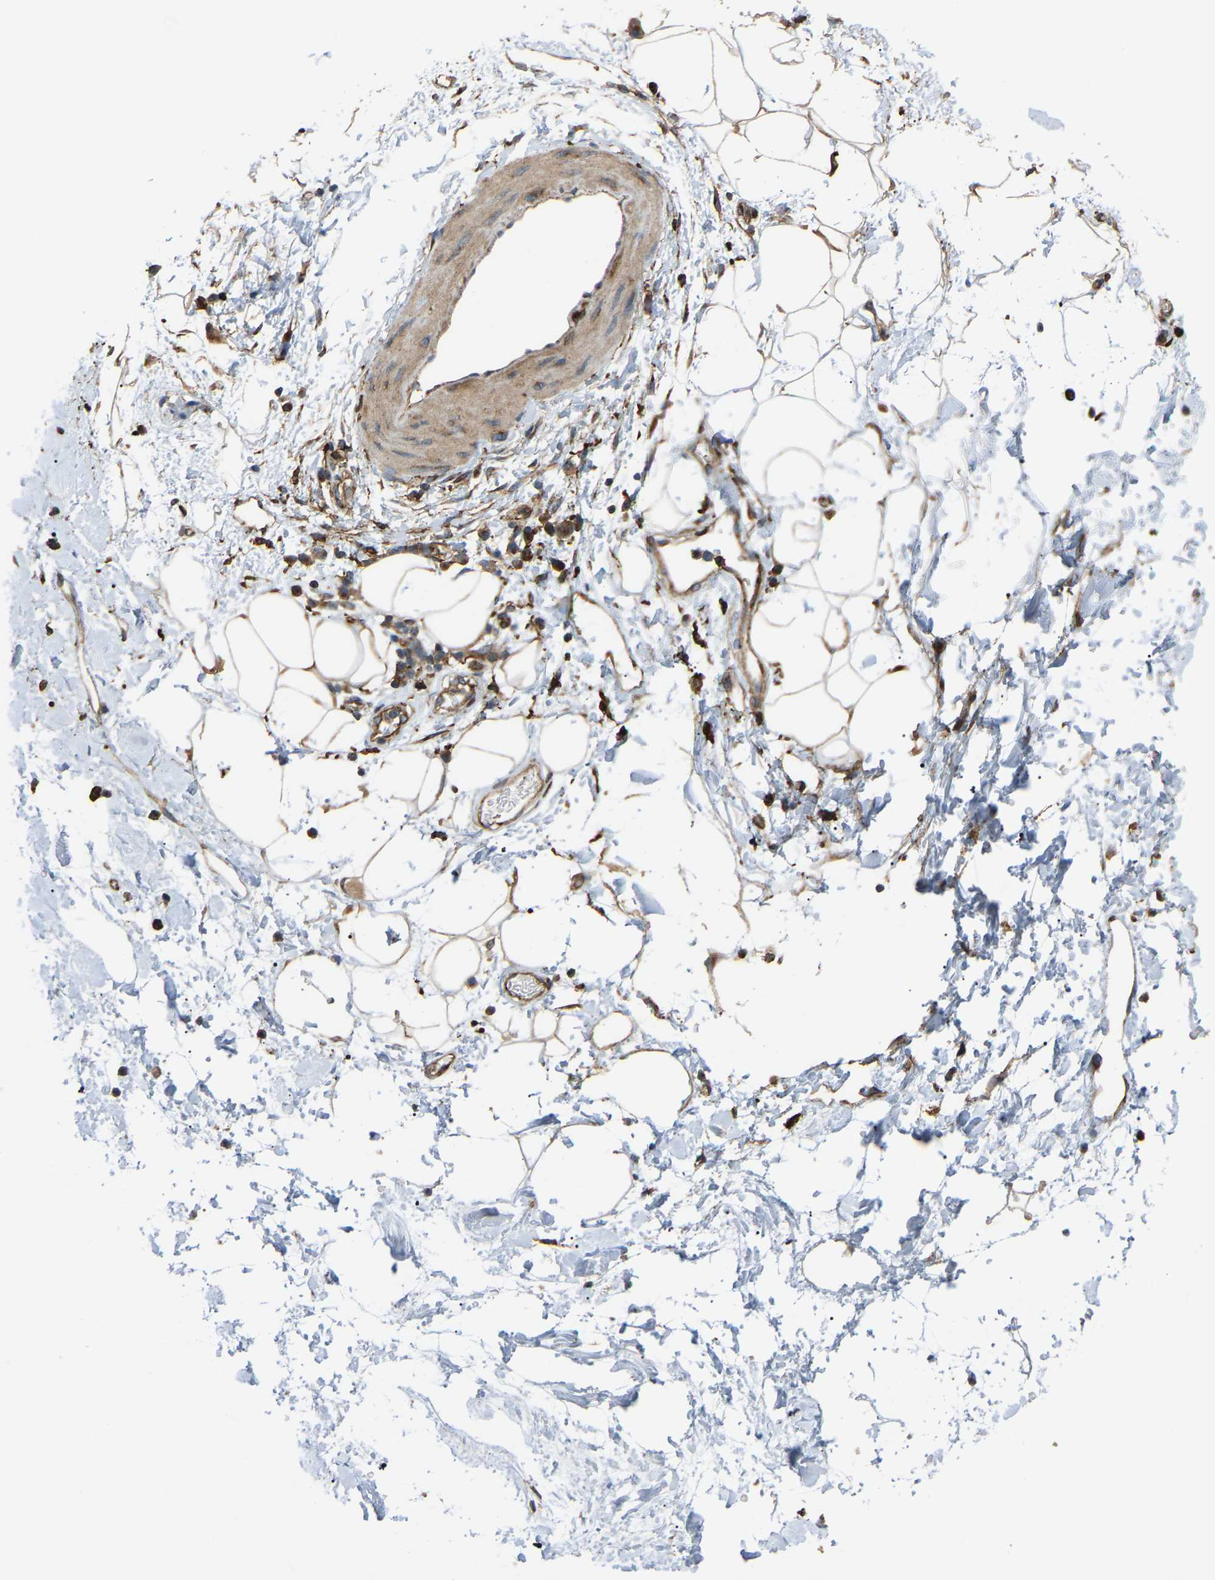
{"staining": {"intensity": "strong", "quantity": ">75%", "location": "cytoplasmic/membranous"}, "tissue": "adipose tissue", "cell_type": "Adipocytes", "image_type": "normal", "snomed": [{"axis": "morphology", "description": "Normal tissue, NOS"}, {"axis": "topography", "description": "Soft tissue"}], "caption": "Adipose tissue was stained to show a protein in brown. There is high levels of strong cytoplasmic/membranous positivity in about >75% of adipocytes. (Stains: DAB in brown, nuclei in blue, Microscopy: brightfield microscopy at high magnification).", "gene": "PICALM", "patient": {"sex": "male", "age": 72}}